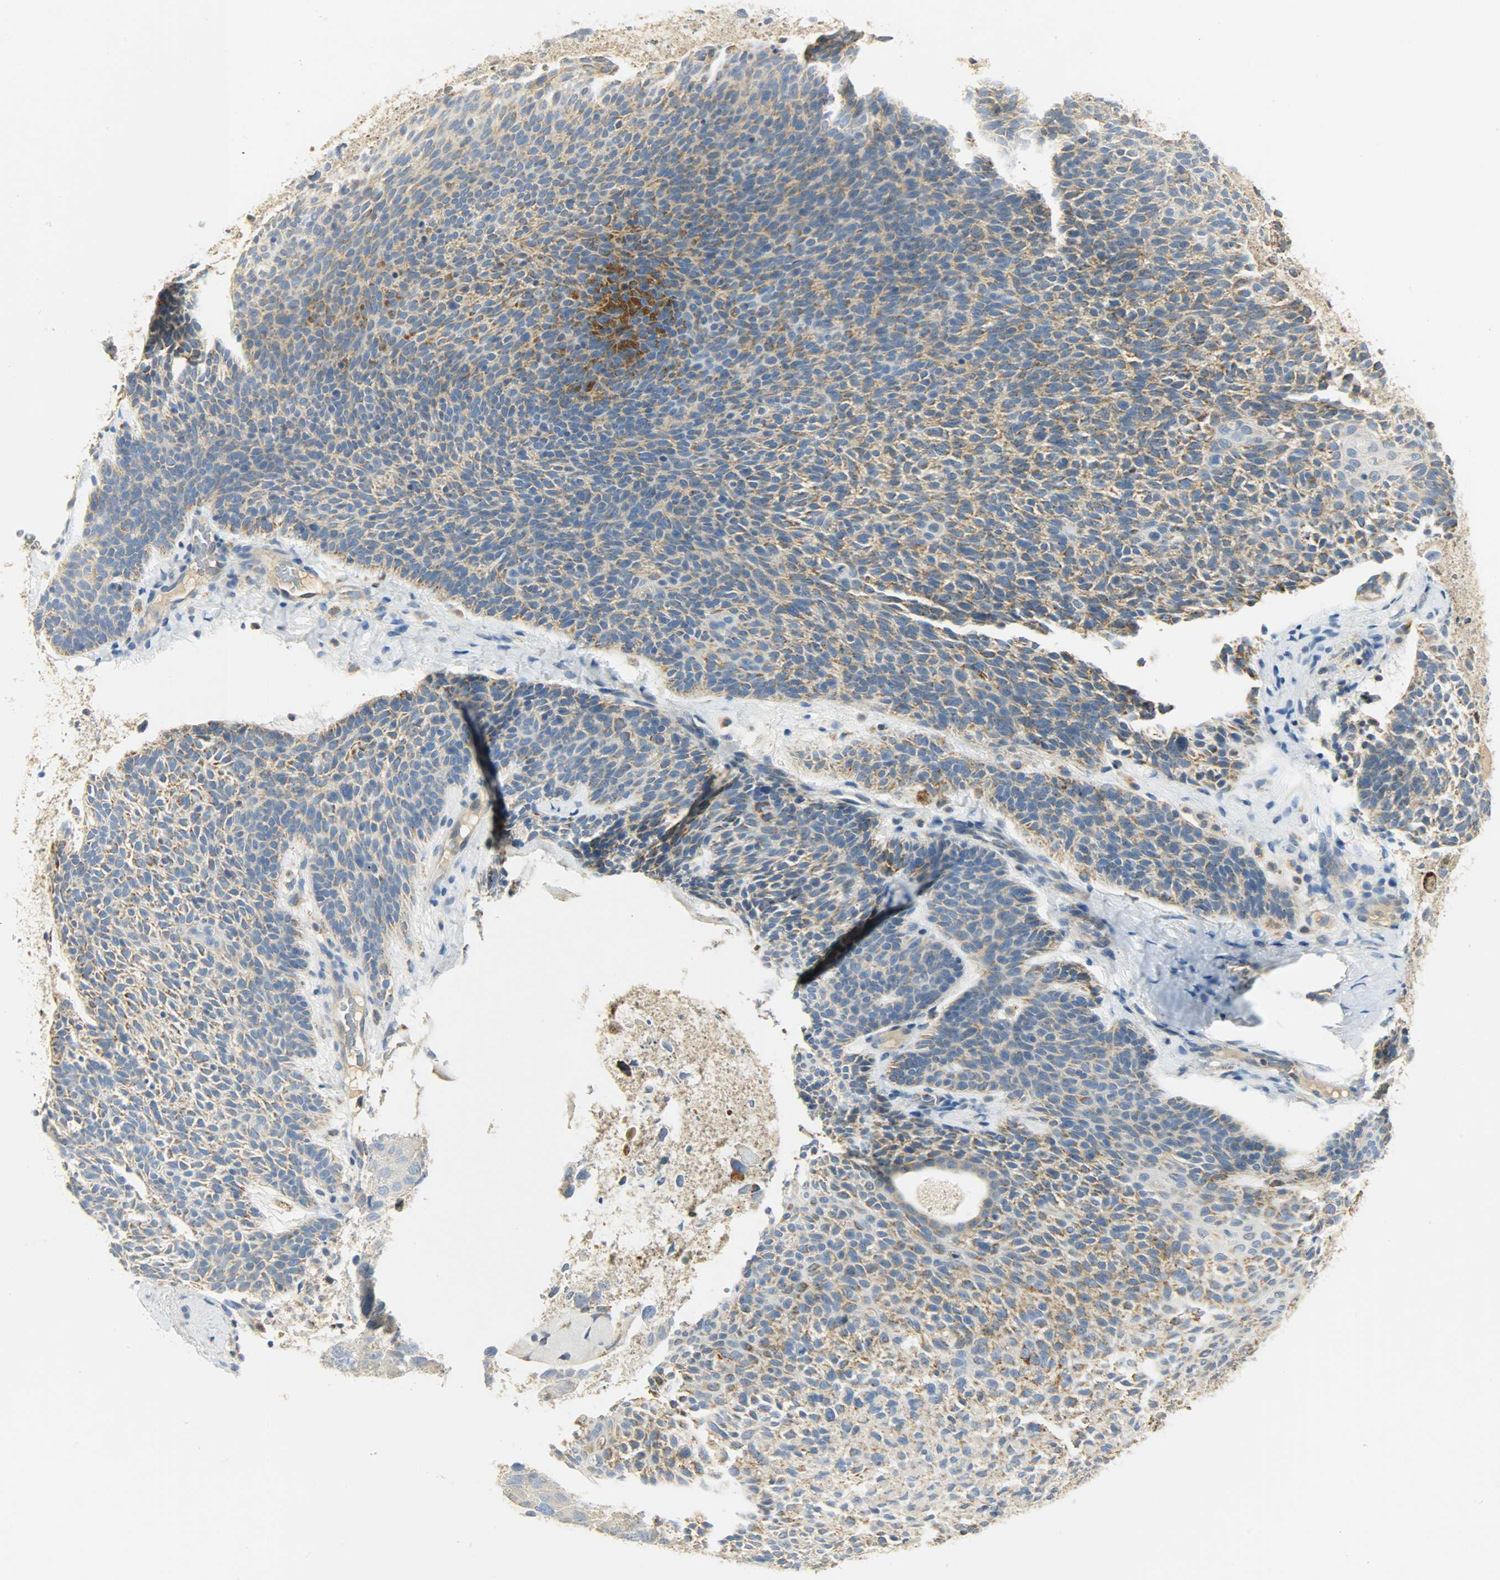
{"staining": {"intensity": "moderate", "quantity": ">75%", "location": "cytoplasmic/membranous"}, "tissue": "skin cancer", "cell_type": "Tumor cells", "image_type": "cancer", "snomed": [{"axis": "morphology", "description": "Normal tissue, NOS"}, {"axis": "morphology", "description": "Basal cell carcinoma"}, {"axis": "topography", "description": "Skin"}], "caption": "IHC staining of skin cancer, which exhibits medium levels of moderate cytoplasmic/membranous staining in approximately >75% of tumor cells indicating moderate cytoplasmic/membranous protein expression. The staining was performed using DAB (3,3'-diaminobenzidine) (brown) for protein detection and nuclei were counterstained in hematoxylin (blue).", "gene": "NNT", "patient": {"sex": "female", "age": 70}}